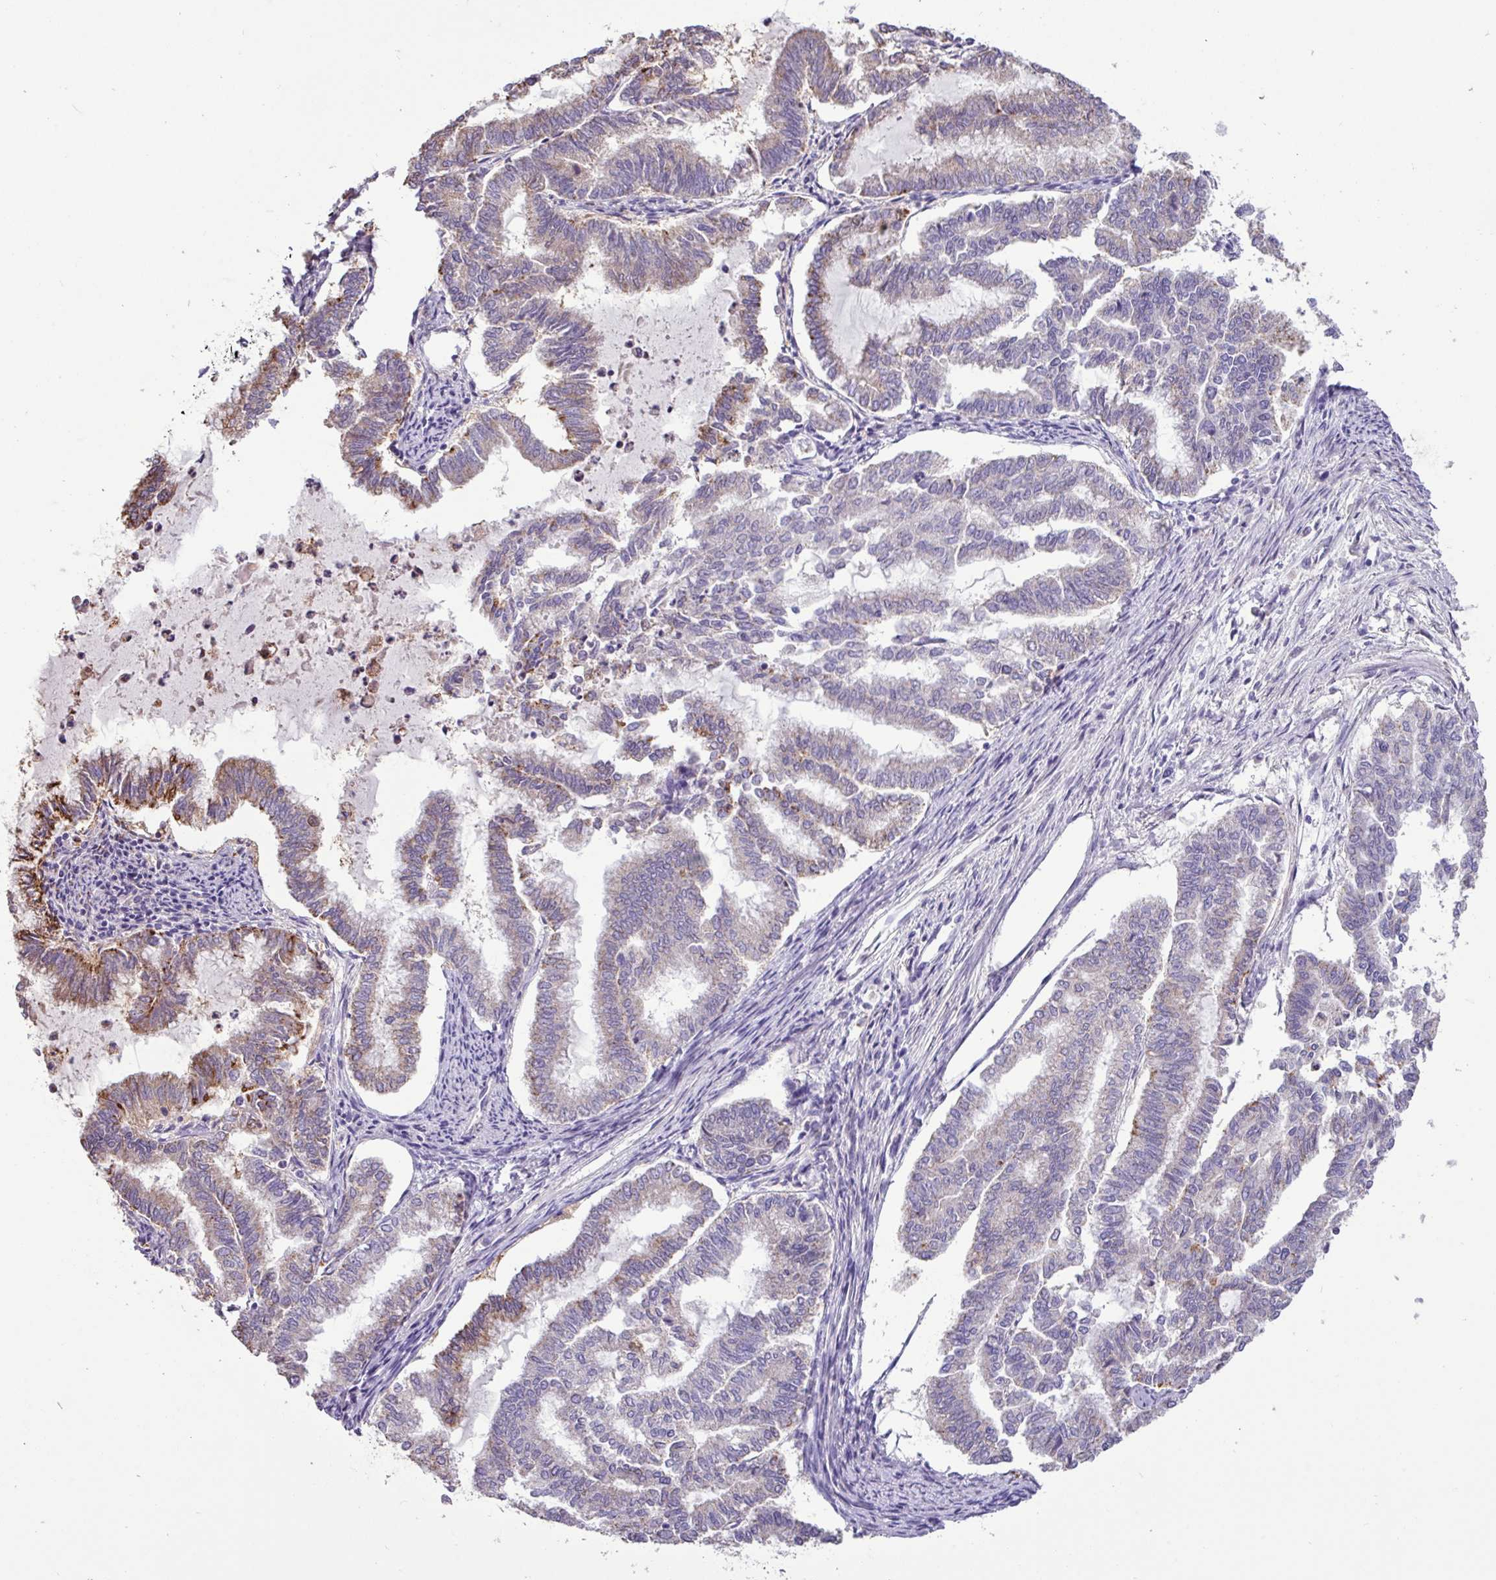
{"staining": {"intensity": "moderate", "quantity": "<25%", "location": "cytoplasmic/membranous"}, "tissue": "endometrial cancer", "cell_type": "Tumor cells", "image_type": "cancer", "snomed": [{"axis": "morphology", "description": "Adenocarcinoma, NOS"}, {"axis": "topography", "description": "Endometrium"}], "caption": "High-power microscopy captured an IHC photomicrograph of endometrial cancer, revealing moderate cytoplasmic/membranous expression in about <25% of tumor cells.", "gene": "PNLDC1", "patient": {"sex": "female", "age": 79}}